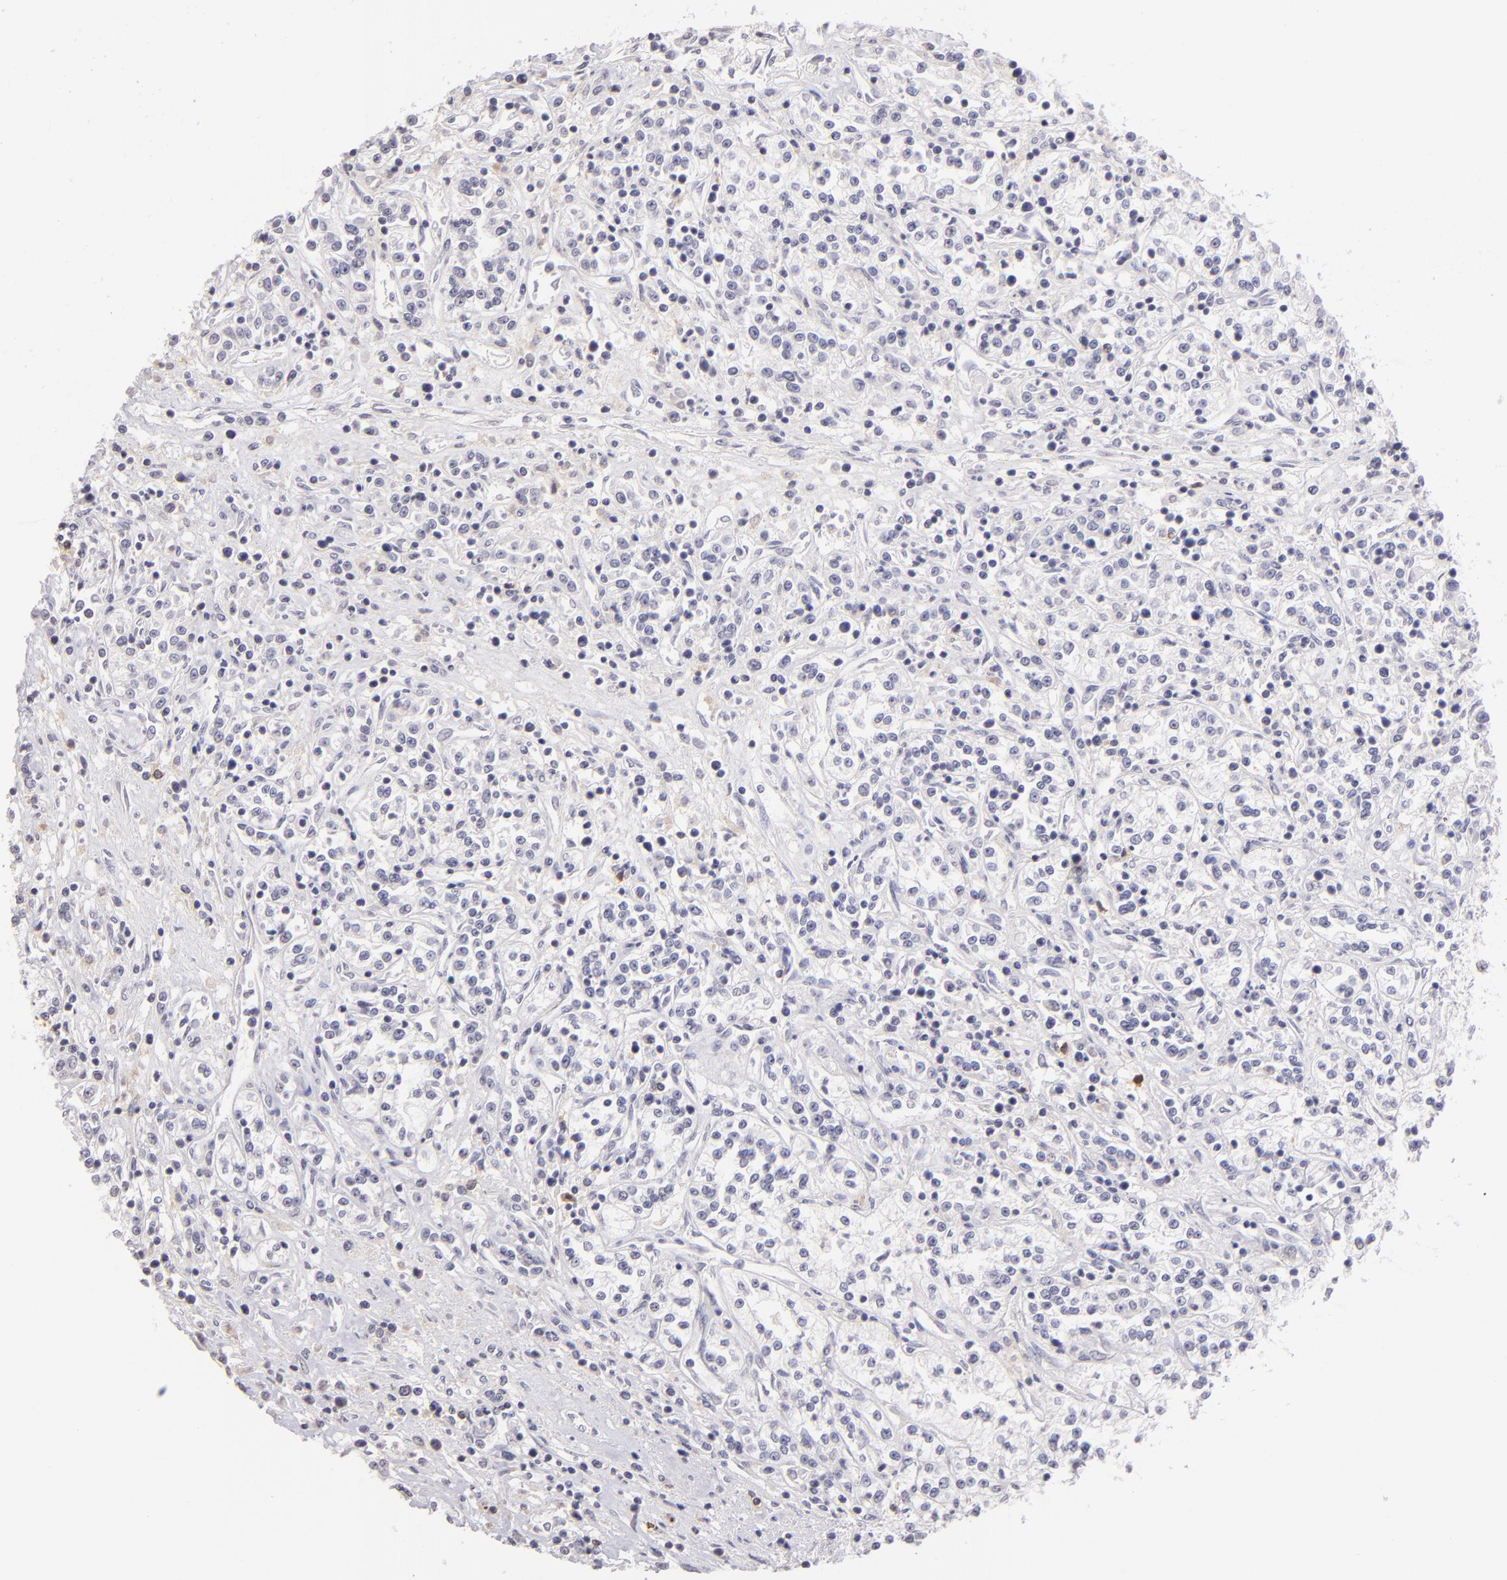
{"staining": {"intensity": "negative", "quantity": "none", "location": "none"}, "tissue": "renal cancer", "cell_type": "Tumor cells", "image_type": "cancer", "snomed": [{"axis": "morphology", "description": "Adenocarcinoma, NOS"}, {"axis": "topography", "description": "Kidney"}], "caption": "DAB (3,3'-diaminobenzidine) immunohistochemical staining of human renal cancer (adenocarcinoma) demonstrates no significant positivity in tumor cells.", "gene": "IL2RA", "patient": {"sex": "female", "age": 76}}